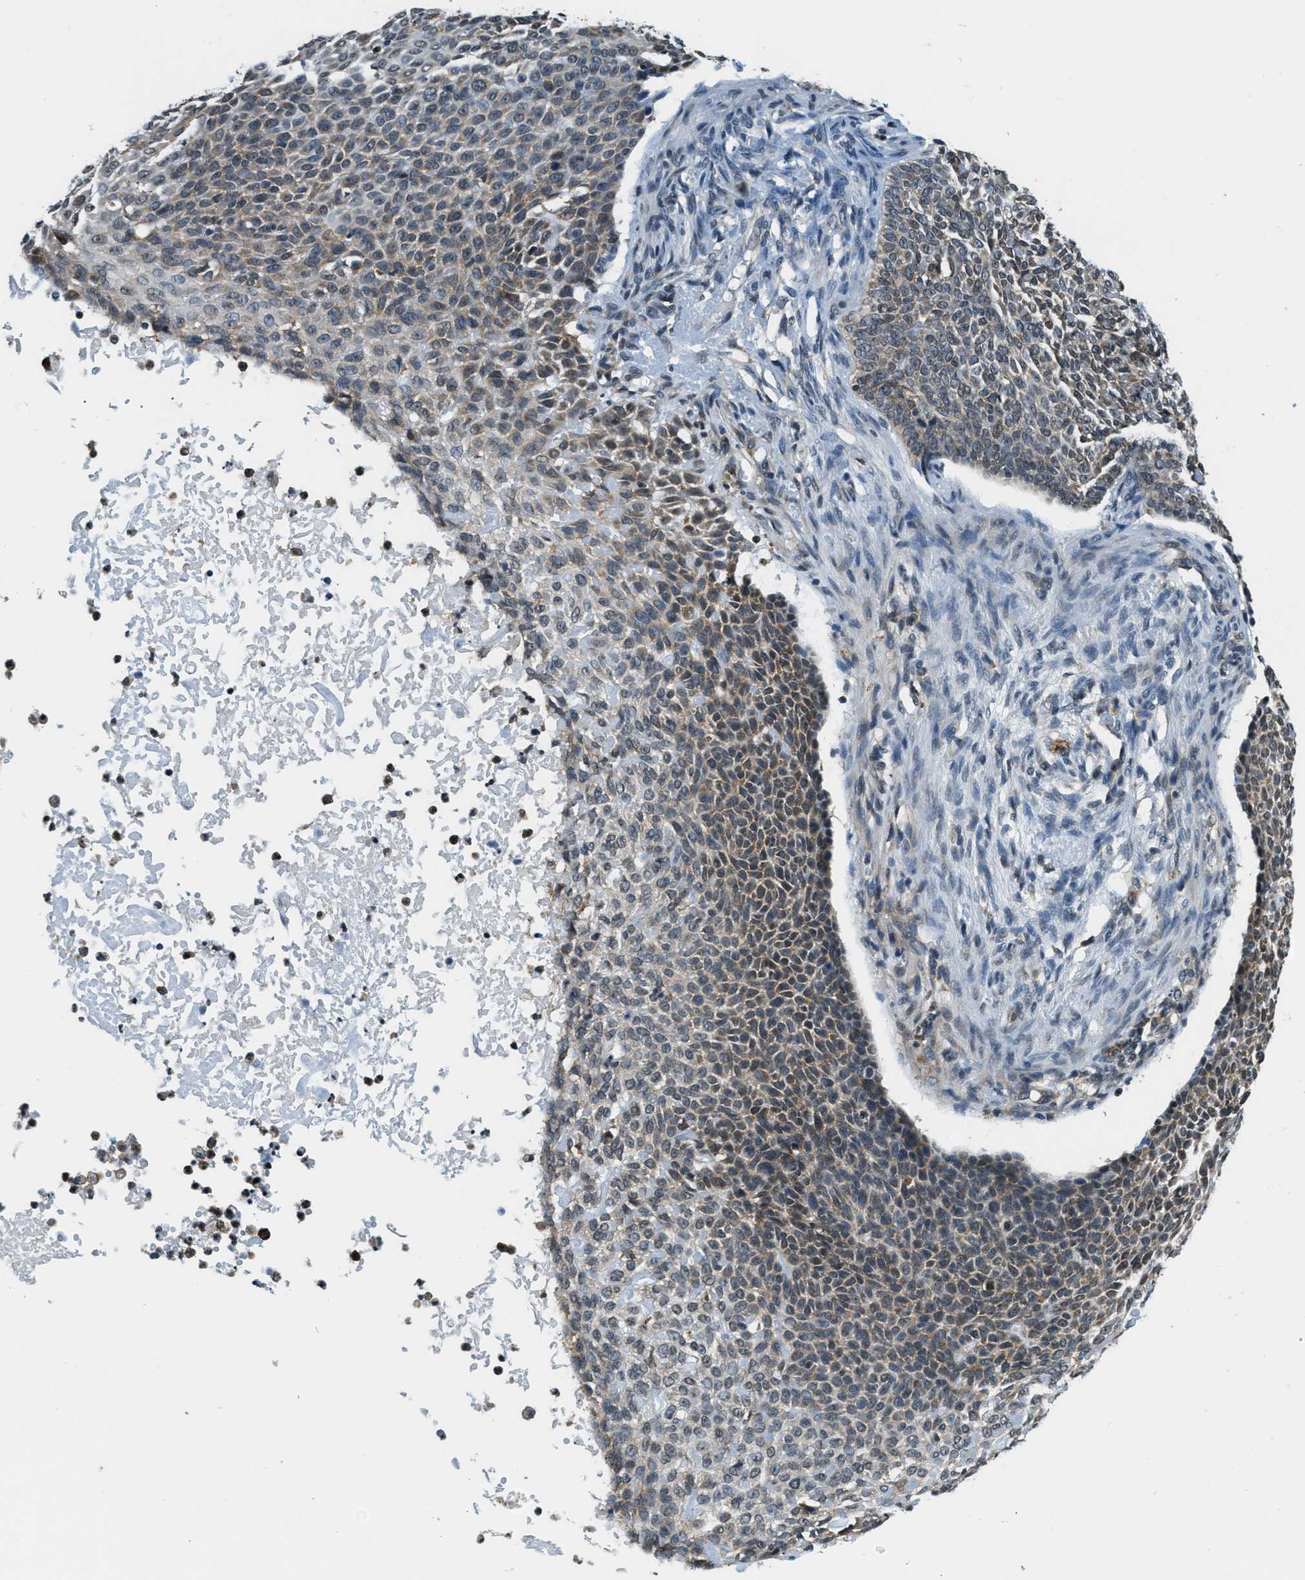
{"staining": {"intensity": "moderate", "quantity": "25%-75%", "location": "cytoplasmic/membranous"}, "tissue": "skin cancer", "cell_type": "Tumor cells", "image_type": "cancer", "snomed": [{"axis": "morphology", "description": "Normal tissue, NOS"}, {"axis": "morphology", "description": "Basal cell carcinoma"}, {"axis": "topography", "description": "Skin"}], "caption": "Immunohistochemistry (DAB) staining of human skin cancer displays moderate cytoplasmic/membranous protein expression in about 25%-75% of tumor cells. (DAB IHC with brightfield microscopy, high magnification).", "gene": "RAB11FIP1", "patient": {"sex": "male", "age": 87}}